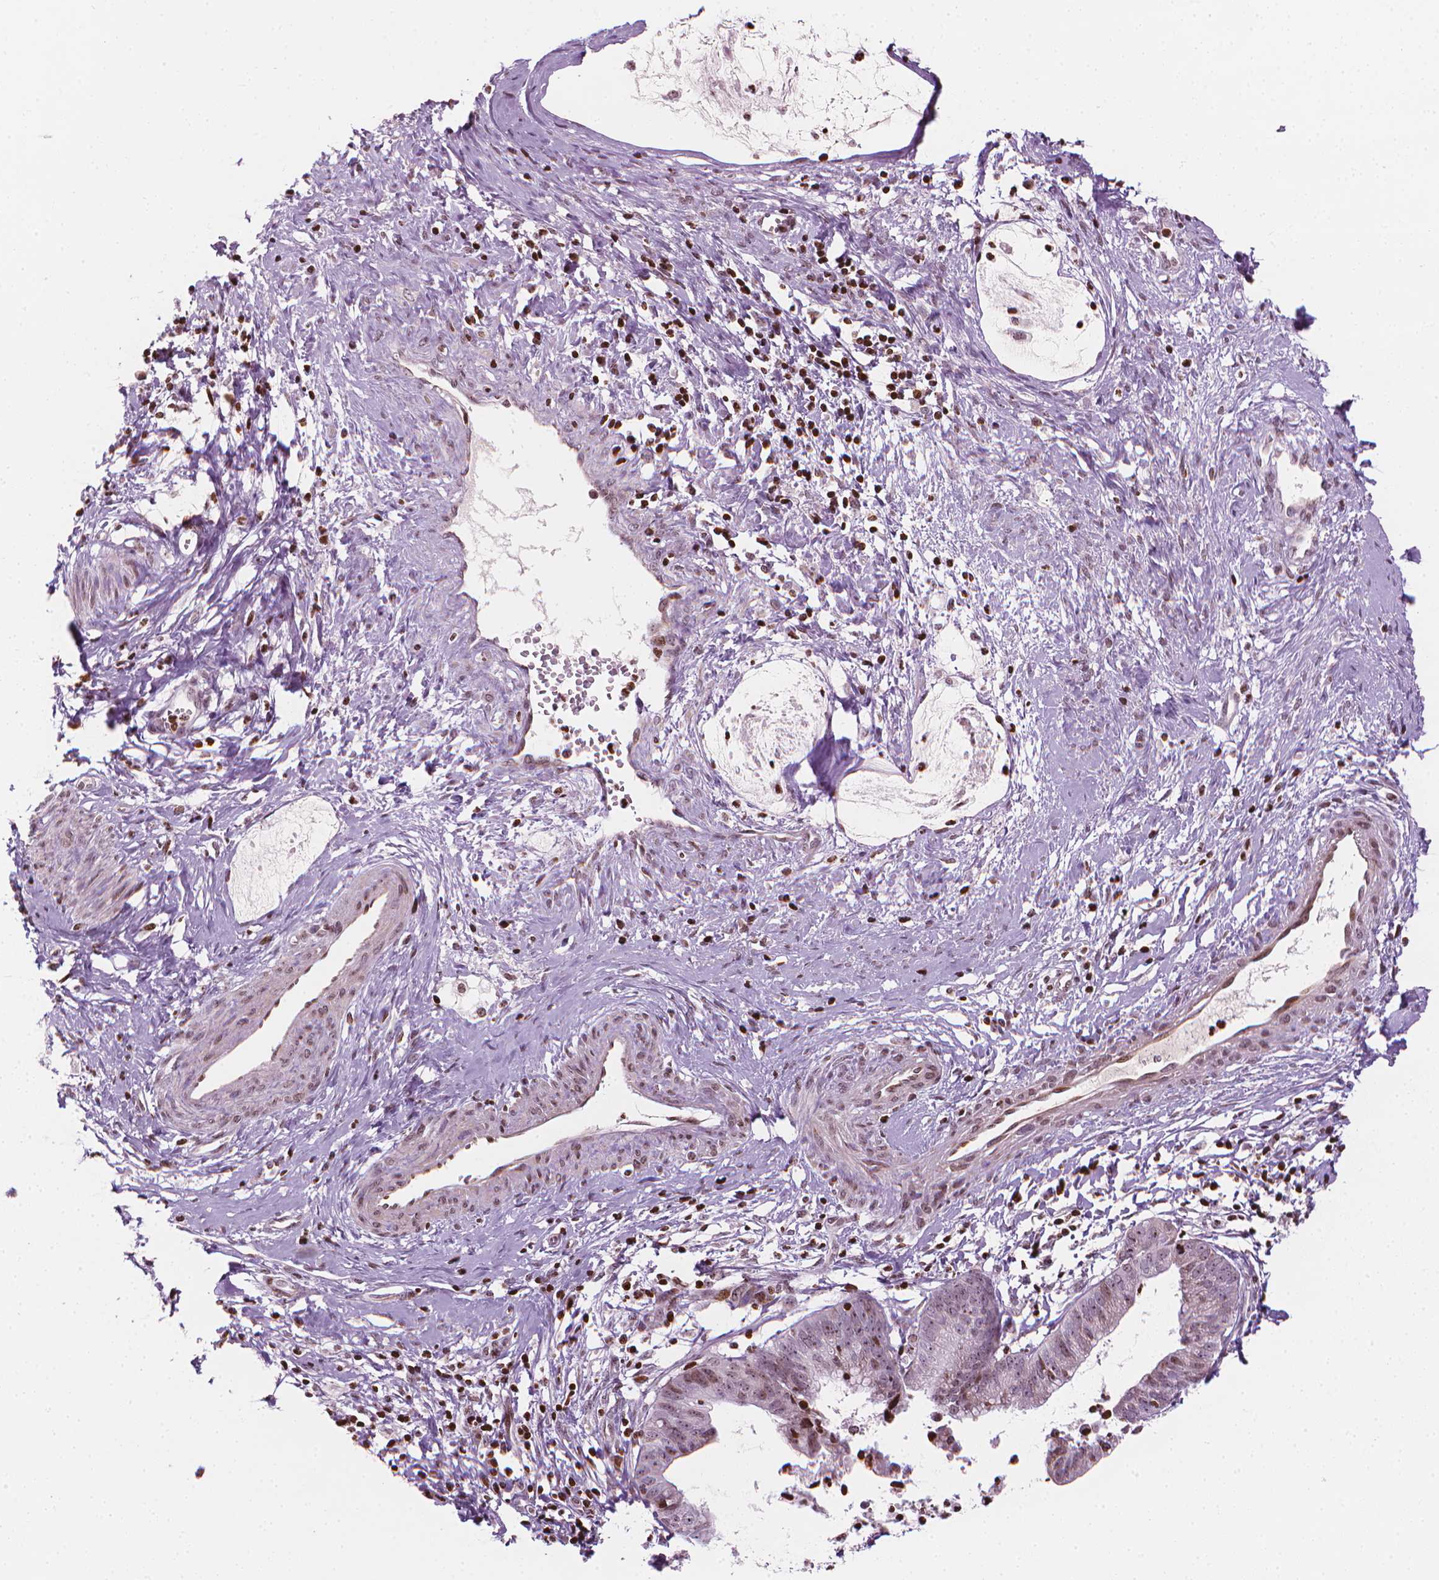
{"staining": {"intensity": "weak", "quantity": "<25%", "location": "nuclear"}, "tissue": "cervical cancer", "cell_type": "Tumor cells", "image_type": "cancer", "snomed": [{"axis": "morphology", "description": "Normal tissue, NOS"}, {"axis": "morphology", "description": "Adenocarcinoma, NOS"}, {"axis": "topography", "description": "Cervix"}], "caption": "IHC micrograph of human cervical cancer stained for a protein (brown), which displays no positivity in tumor cells.", "gene": "PIP4K2A", "patient": {"sex": "female", "age": 38}}